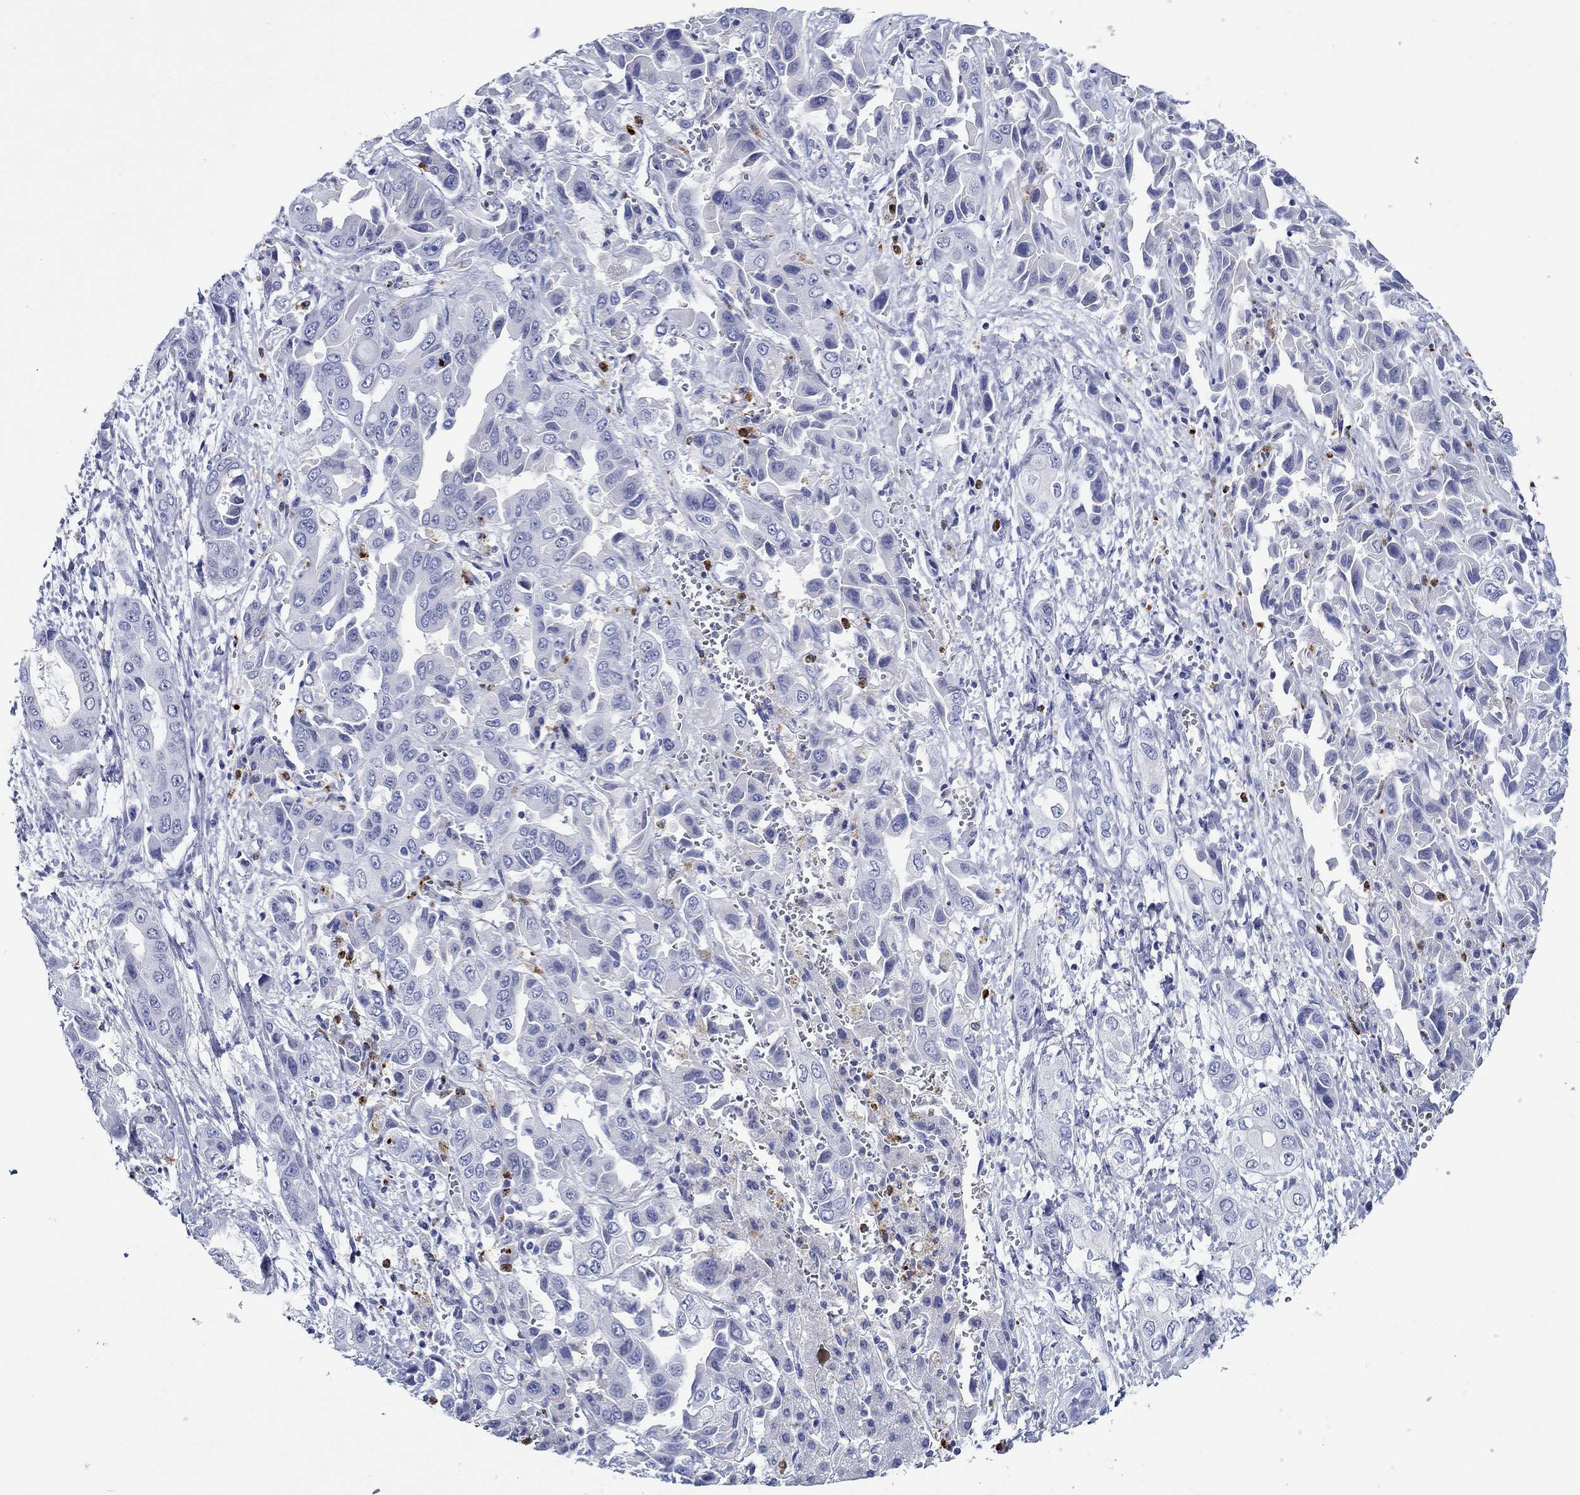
{"staining": {"intensity": "negative", "quantity": "none", "location": "none"}, "tissue": "liver cancer", "cell_type": "Tumor cells", "image_type": "cancer", "snomed": [{"axis": "morphology", "description": "Cholangiocarcinoma"}, {"axis": "topography", "description": "Liver"}], "caption": "An image of human cholangiocarcinoma (liver) is negative for staining in tumor cells.", "gene": "EPX", "patient": {"sex": "female", "age": 52}}